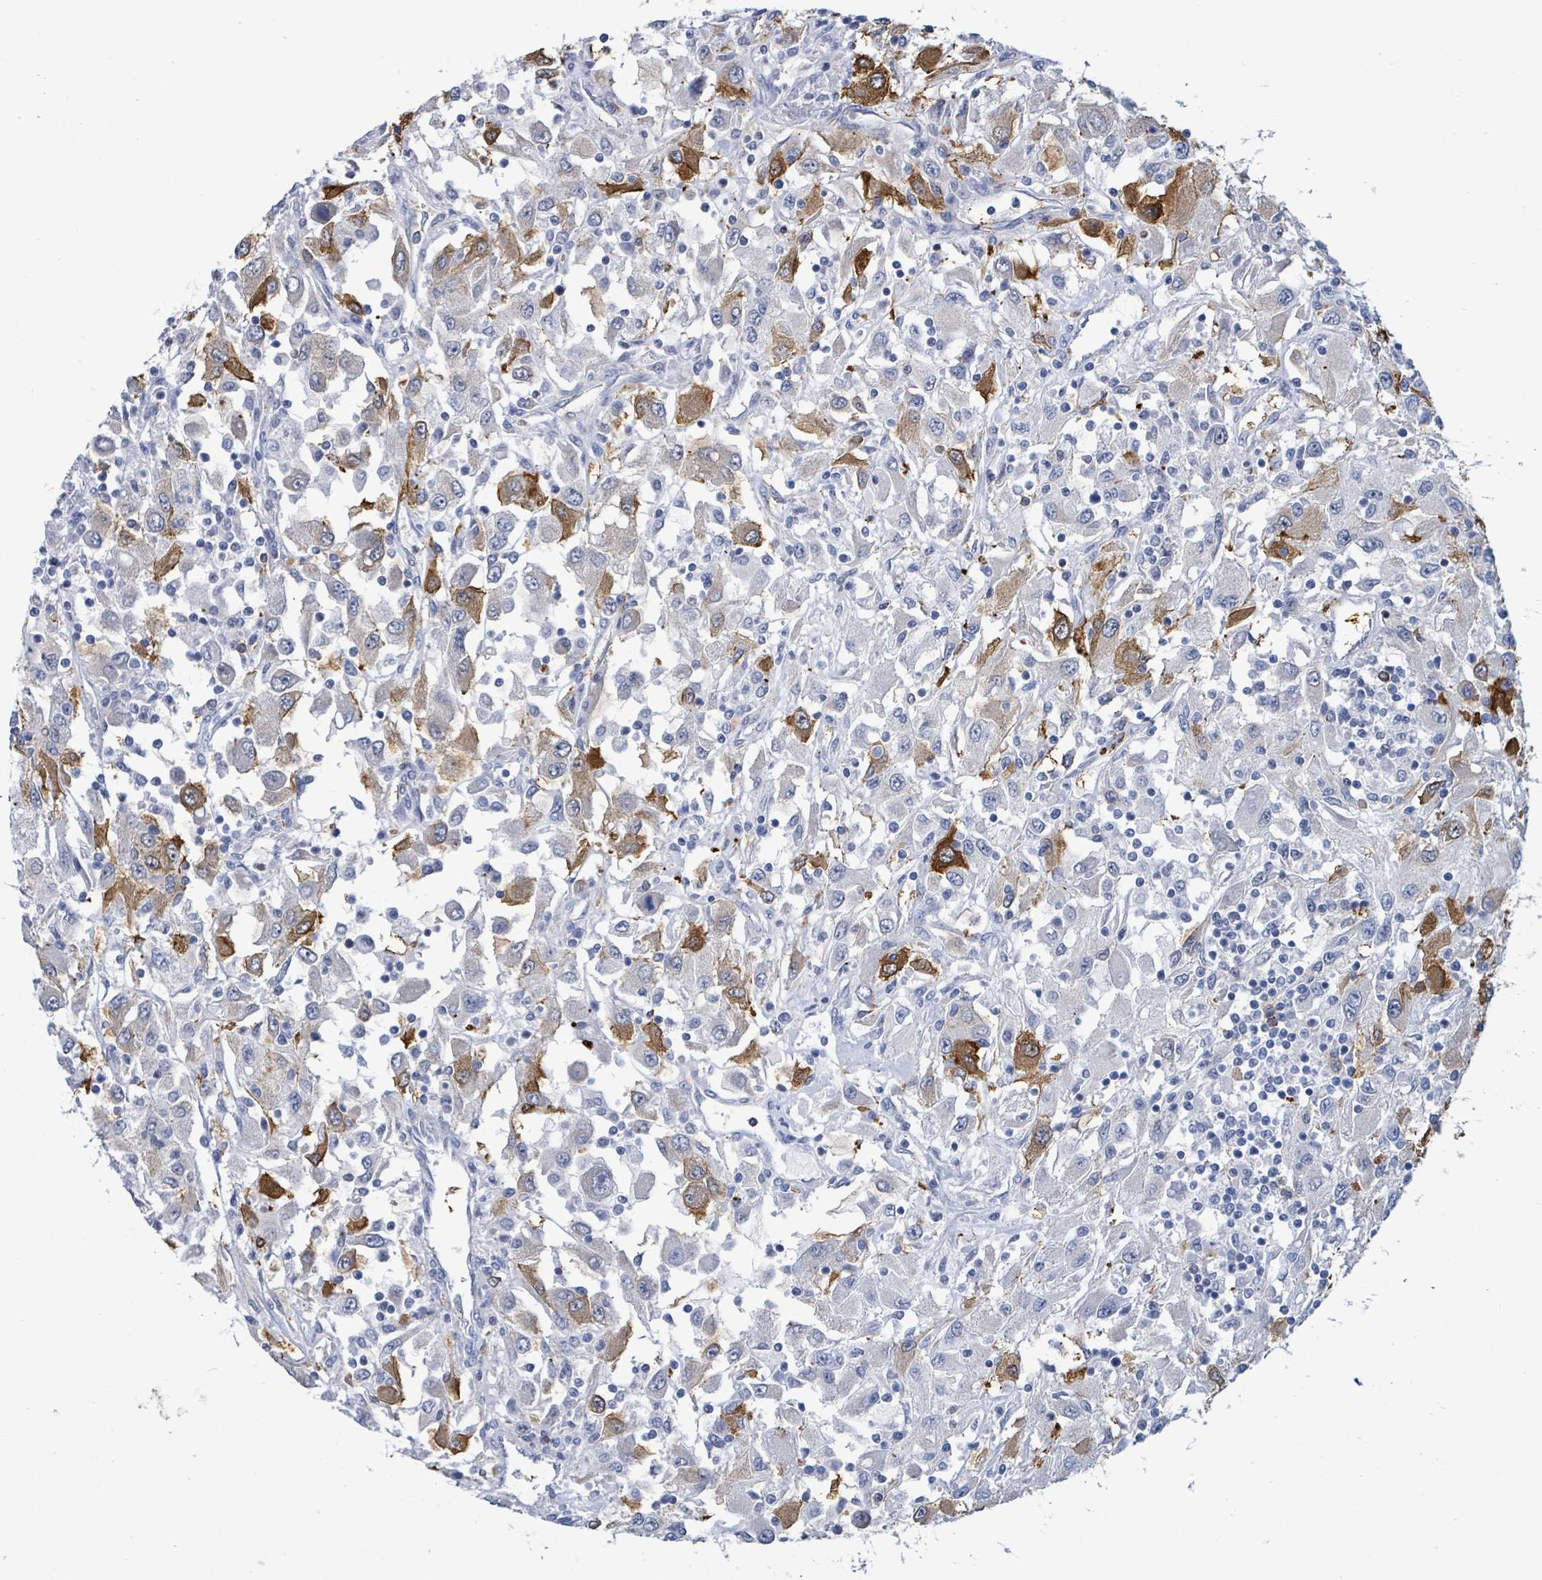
{"staining": {"intensity": "strong", "quantity": "25%-75%", "location": "cytoplasmic/membranous"}, "tissue": "renal cancer", "cell_type": "Tumor cells", "image_type": "cancer", "snomed": [{"axis": "morphology", "description": "Adenocarcinoma, NOS"}, {"axis": "topography", "description": "Kidney"}], "caption": "High-magnification brightfield microscopy of renal cancer (adenocarcinoma) stained with DAB (3,3'-diaminobenzidine) (brown) and counterstained with hematoxylin (blue). tumor cells exhibit strong cytoplasmic/membranous positivity is identified in about25%-75% of cells.", "gene": "PRKRIP1", "patient": {"sex": "female", "age": 67}}